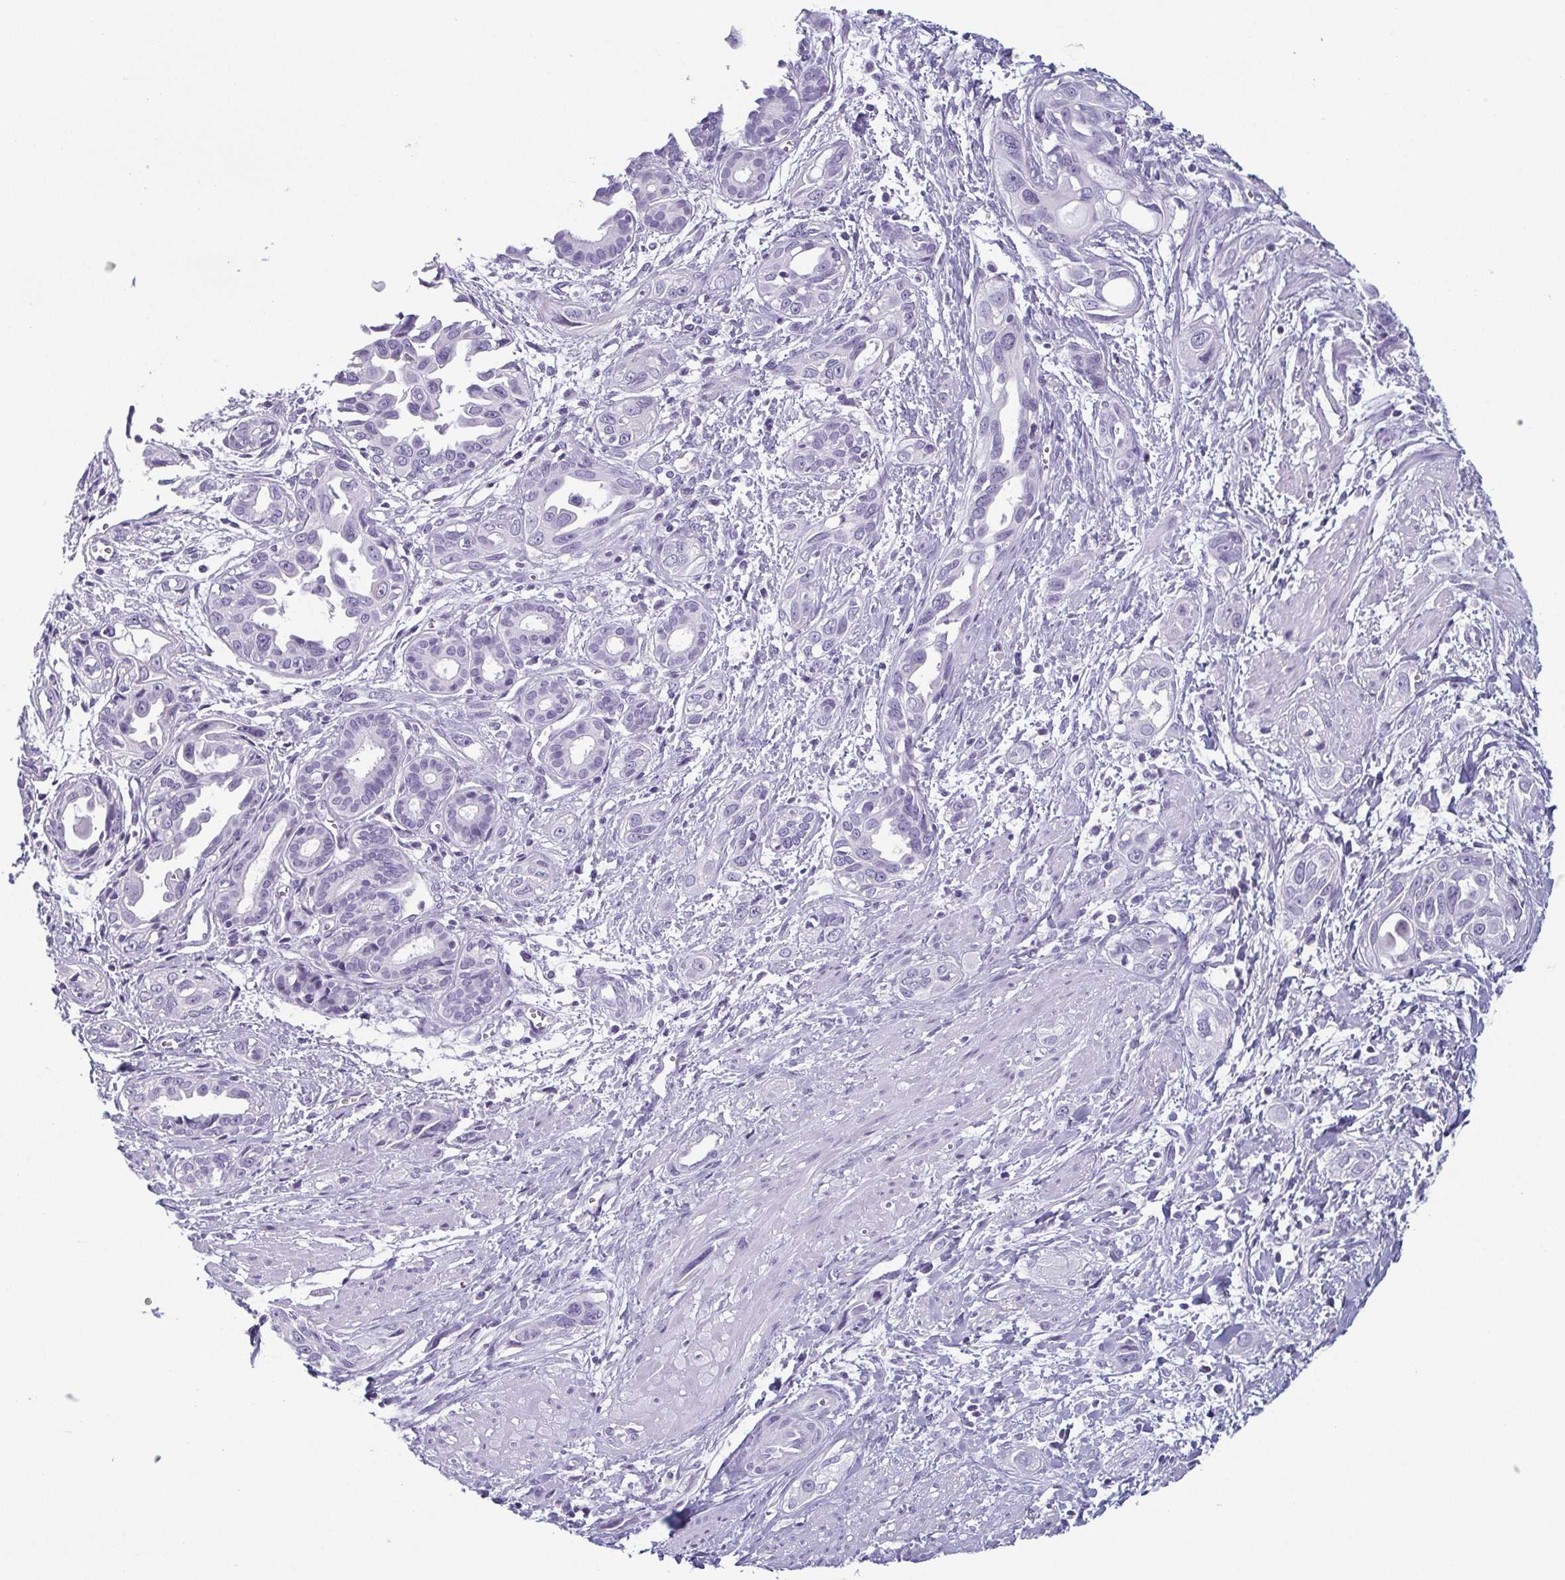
{"staining": {"intensity": "negative", "quantity": "none", "location": "none"}, "tissue": "pancreatic cancer", "cell_type": "Tumor cells", "image_type": "cancer", "snomed": [{"axis": "morphology", "description": "Adenocarcinoma, NOS"}, {"axis": "topography", "description": "Pancreas"}], "caption": "High magnification brightfield microscopy of pancreatic adenocarcinoma stained with DAB (3,3'-diaminobenzidine) (brown) and counterstained with hematoxylin (blue): tumor cells show no significant positivity.", "gene": "KRT78", "patient": {"sex": "female", "age": 55}}